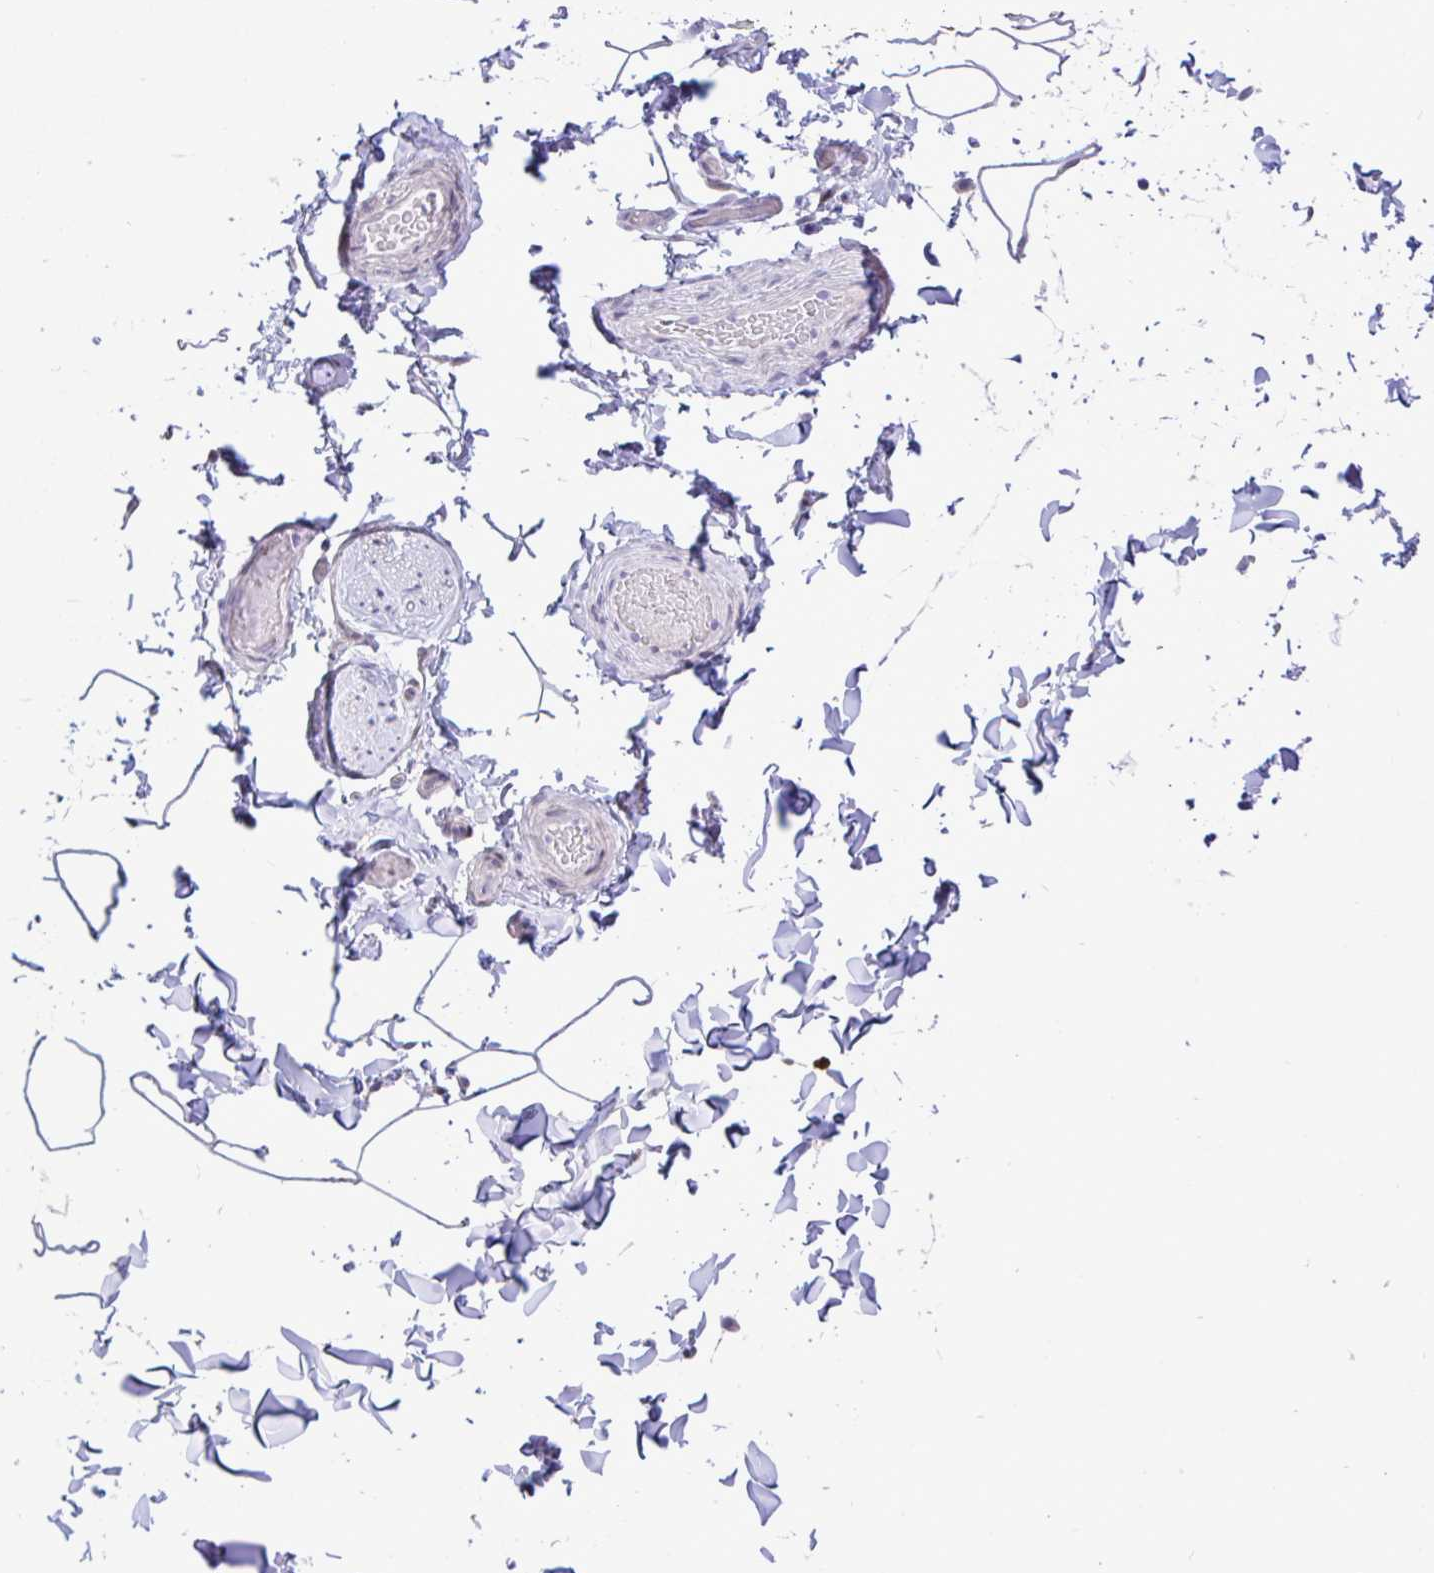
{"staining": {"intensity": "negative", "quantity": "none", "location": "none"}, "tissue": "adipose tissue", "cell_type": "Adipocytes", "image_type": "normal", "snomed": [{"axis": "morphology", "description": "Normal tissue, NOS"}, {"axis": "topography", "description": "Soft tissue"}, {"axis": "topography", "description": "Adipose tissue"}, {"axis": "topography", "description": "Vascular tissue"}, {"axis": "topography", "description": "Peripheral nerve tissue"}], "caption": "The photomicrograph demonstrates no significant expression in adipocytes of adipose tissue. (Immunohistochemistry, brightfield microscopy, high magnification).", "gene": "ZNF485", "patient": {"sex": "male", "age": 29}}